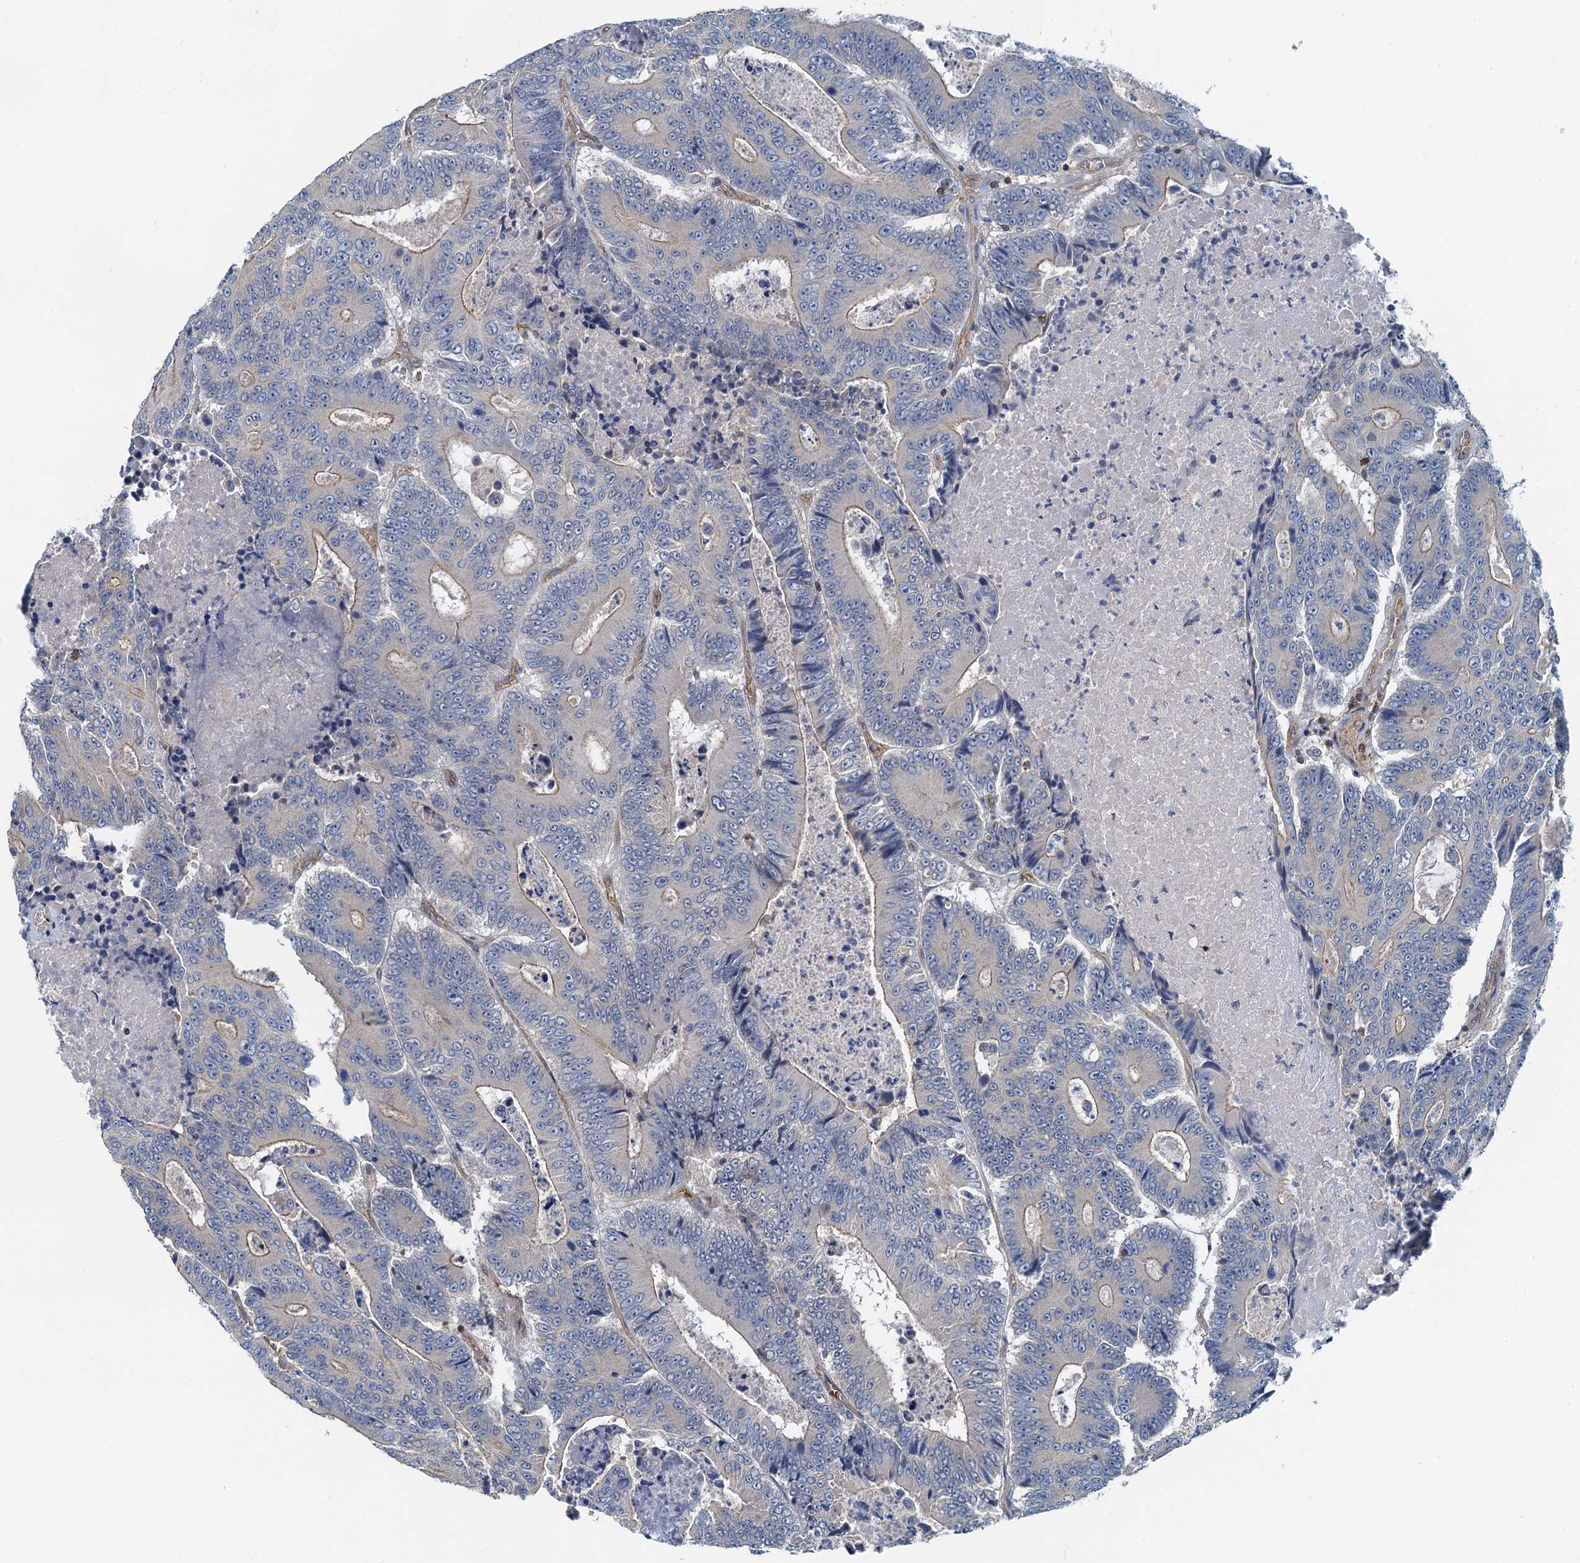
{"staining": {"intensity": "weak", "quantity": "25%-75%", "location": "cytoplasmic/membranous"}, "tissue": "colorectal cancer", "cell_type": "Tumor cells", "image_type": "cancer", "snomed": [{"axis": "morphology", "description": "Adenocarcinoma, NOS"}, {"axis": "topography", "description": "Colon"}], "caption": "Approximately 25%-75% of tumor cells in human colorectal cancer (adenocarcinoma) display weak cytoplasmic/membranous protein staining as visualized by brown immunohistochemical staining.", "gene": "ROGDI", "patient": {"sex": "male", "age": 83}}